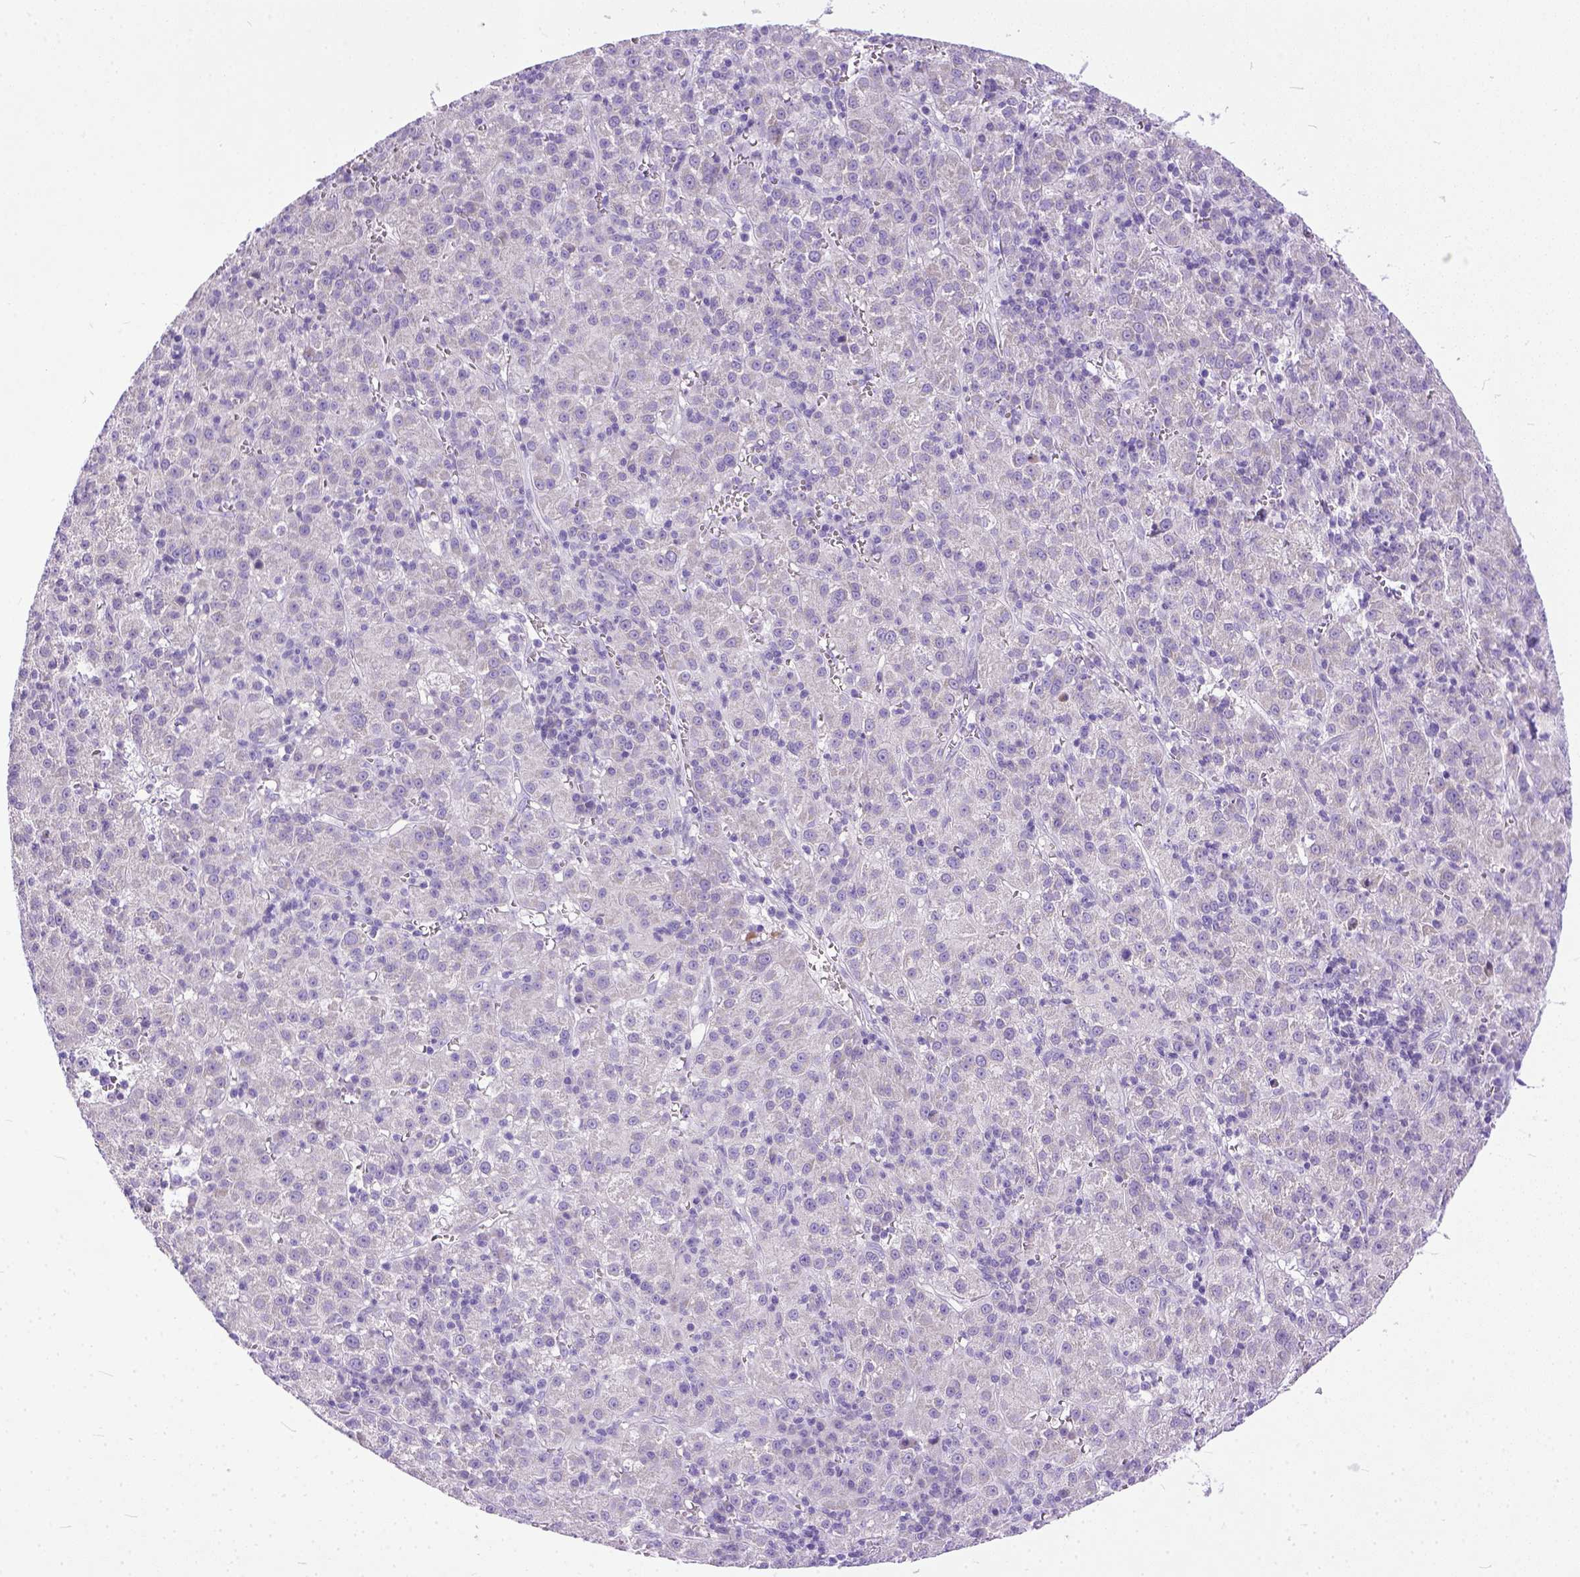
{"staining": {"intensity": "negative", "quantity": "none", "location": "none"}, "tissue": "liver cancer", "cell_type": "Tumor cells", "image_type": "cancer", "snomed": [{"axis": "morphology", "description": "Carcinoma, Hepatocellular, NOS"}, {"axis": "topography", "description": "Liver"}], "caption": "High power microscopy image of an IHC photomicrograph of hepatocellular carcinoma (liver), revealing no significant staining in tumor cells.", "gene": "PLK5", "patient": {"sex": "female", "age": 60}}